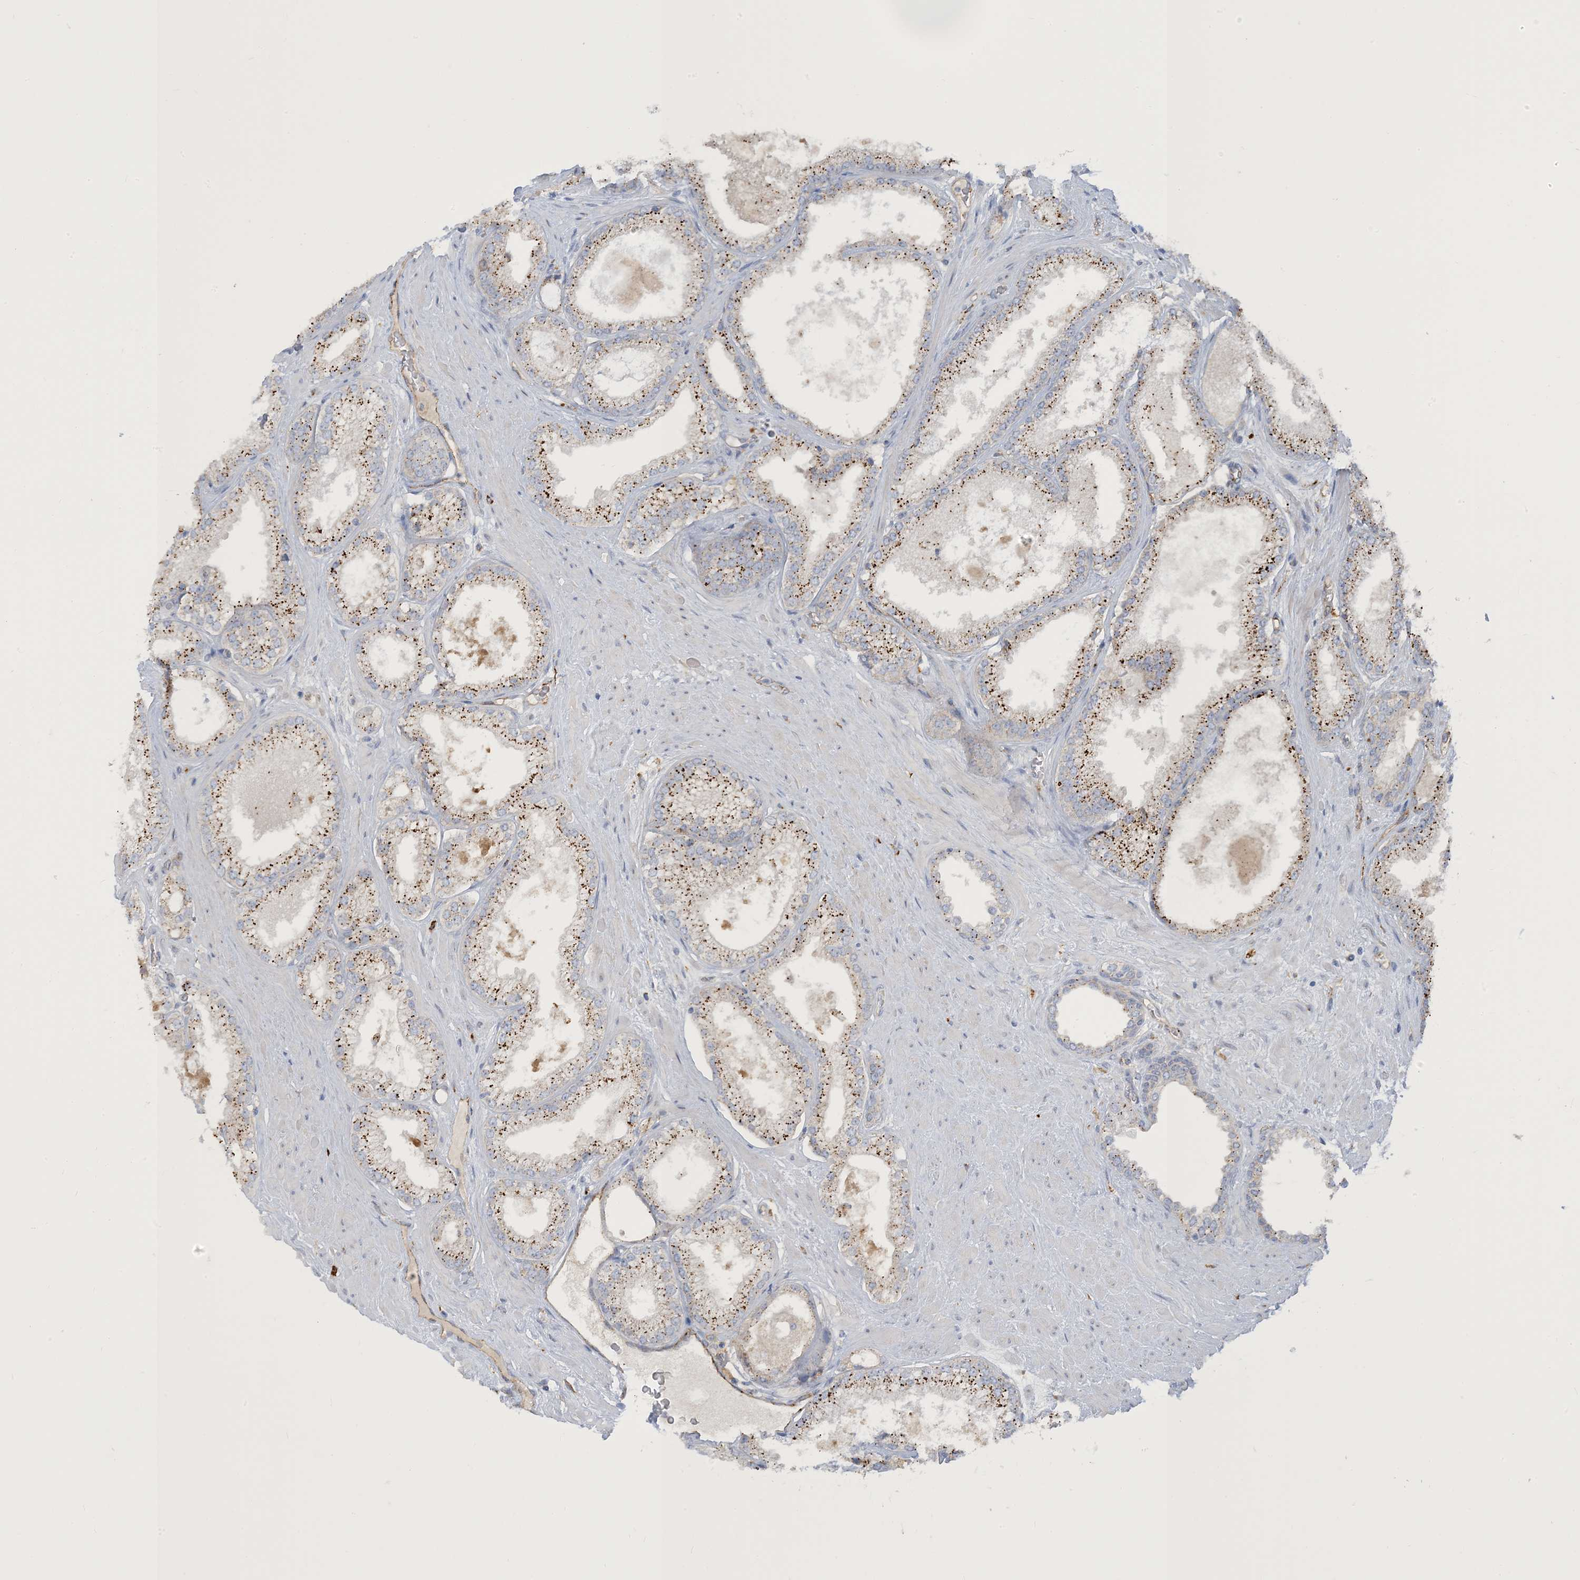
{"staining": {"intensity": "moderate", "quantity": ">75%", "location": "cytoplasmic/membranous"}, "tissue": "prostate cancer", "cell_type": "Tumor cells", "image_type": "cancer", "snomed": [{"axis": "morphology", "description": "Adenocarcinoma, Low grade"}, {"axis": "topography", "description": "Prostate"}], "caption": "The image displays staining of prostate cancer, revealing moderate cytoplasmic/membranous protein positivity (brown color) within tumor cells. The protein of interest is stained brown, and the nuclei are stained in blue (DAB (3,3'-diaminobenzidine) IHC with brightfield microscopy, high magnification).", "gene": "PEAR1", "patient": {"sex": "male", "age": 62}}